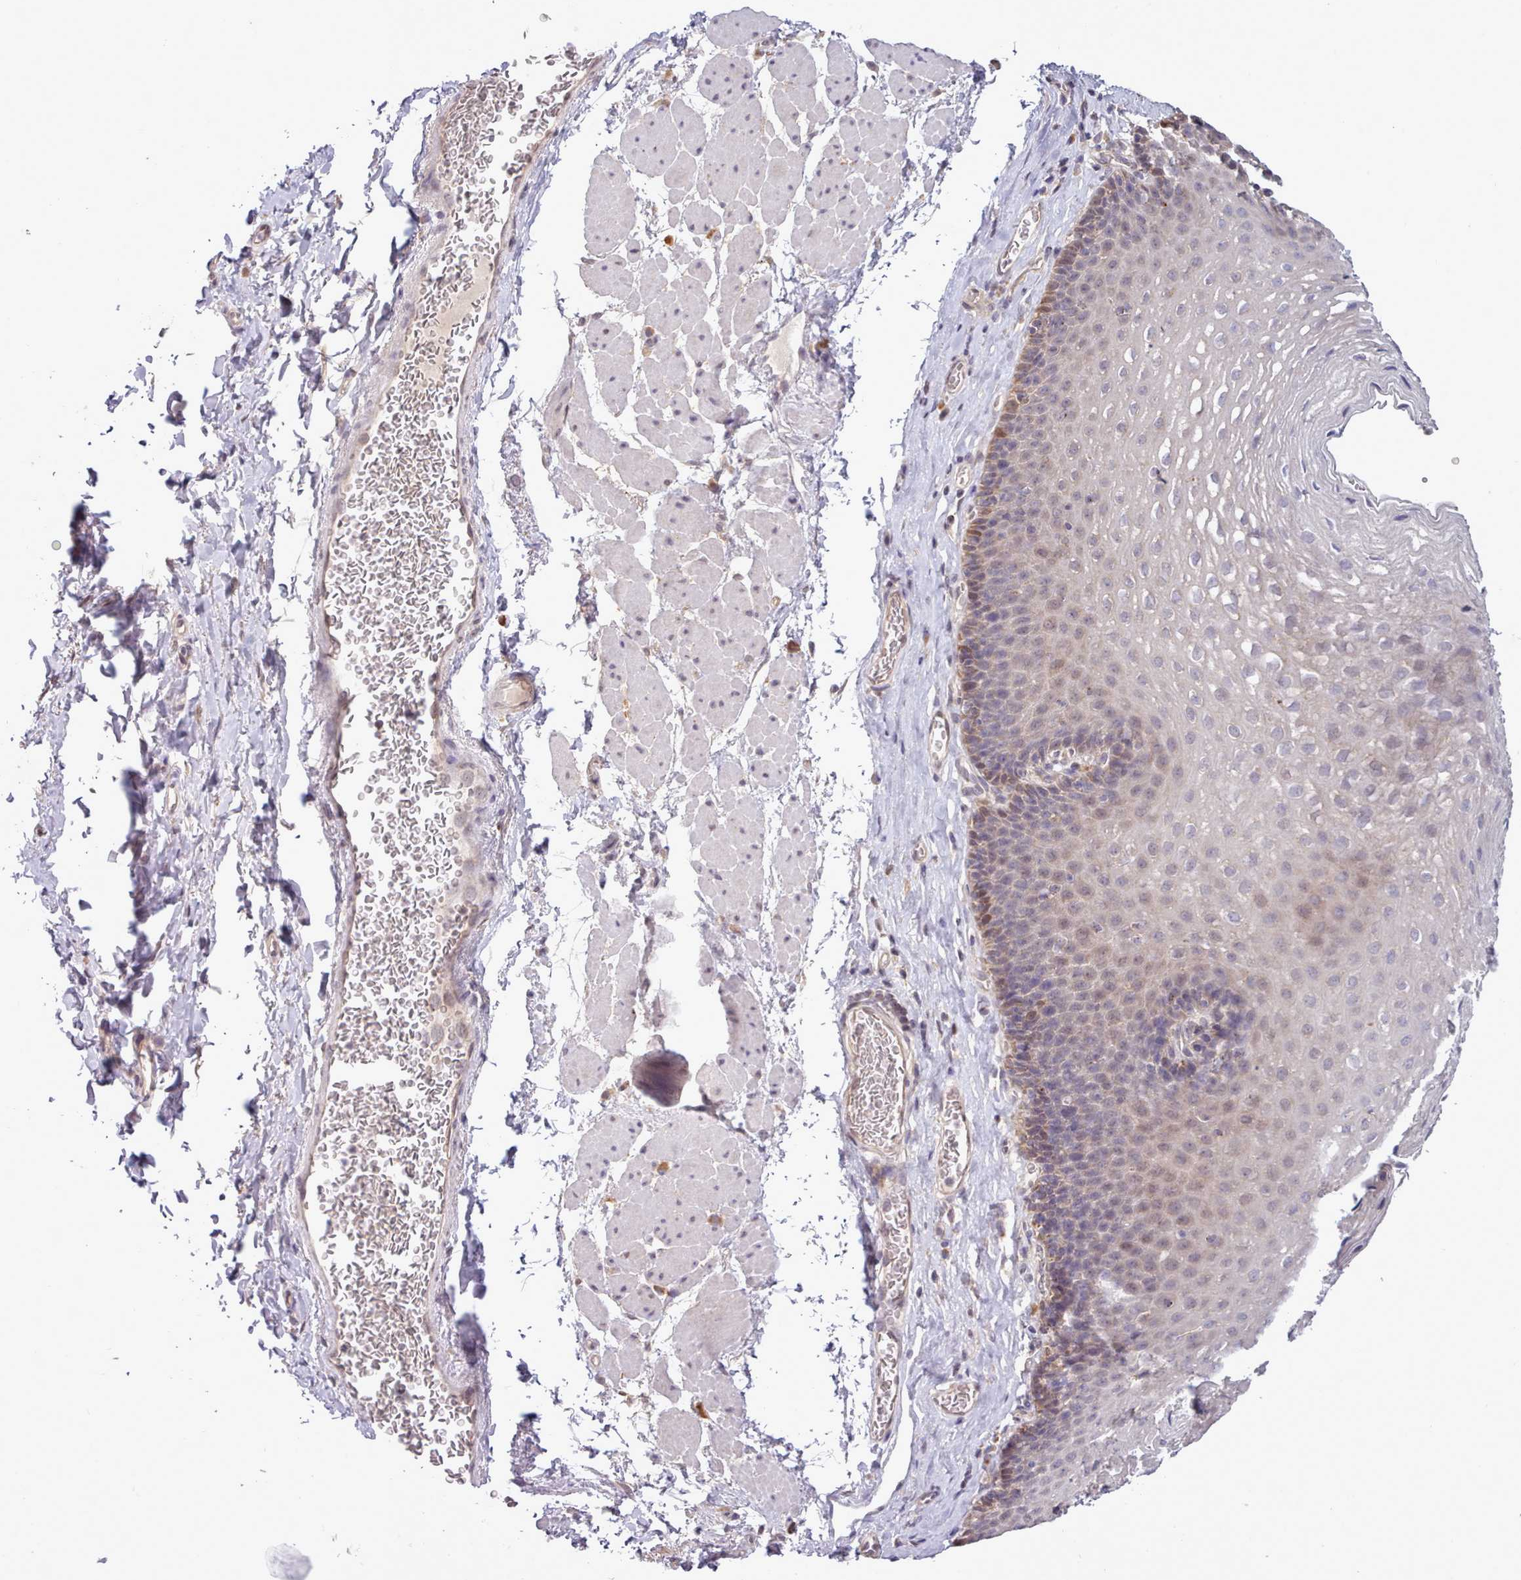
{"staining": {"intensity": "moderate", "quantity": "<25%", "location": "cytoplasmic/membranous,nuclear"}, "tissue": "esophagus", "cell_type": "Squamous epithelial cells", "image_type": "normal", "snomed": [{"axis": "morphology", "description": "Normal tissue, NOS"}, {"axis": "topography", "description": "Esophagus"}], "caption": "An IHC histopathology image of unremarkable tissue is shown. Protein staining in brown labels moderate cytoplasmic/membranous,nuclear positivity in esophagus within squamous epithelial cells.", "gene": "ARL17A", "patient": {"sex": "female", "age": 66}}